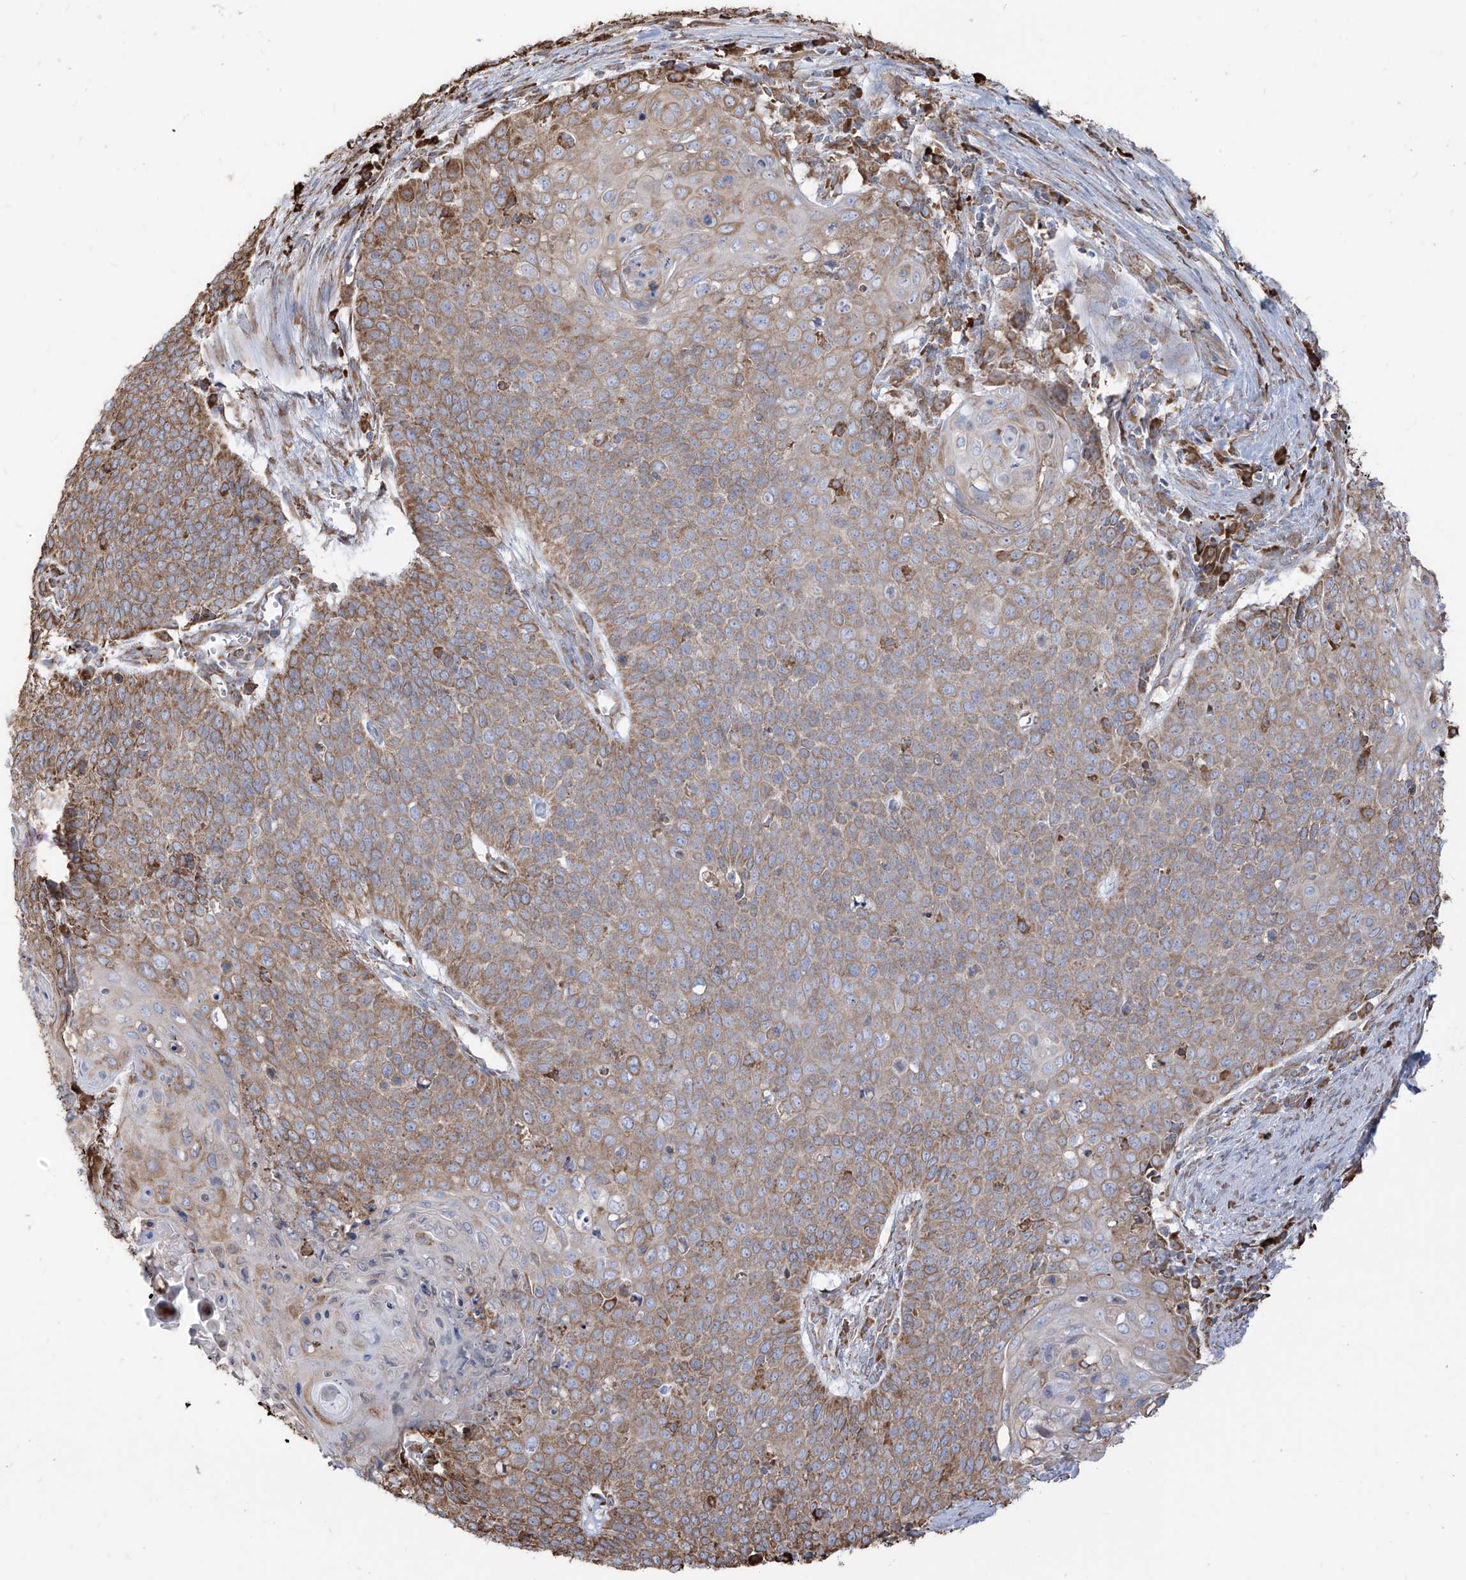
{"staining": {"intensity": "moderate", "quantity": "<25%", "location": "cytoplasmic/membranous"}, "tissue": "cervical cancer", "cell_type": "Tumor cells", "image_type": "cancer", "snomed": [{"axis": "morphology", "description": "Squamous cell carcinoma, NOS"}, {"axis": "topography", "description": "Cervix"}], "caption": "Cervical squamous cell carcinoma stained with a brown dye demonstrates moderate cytoplasmic/membranous positive positivity in about <25% of tumor cells.", "gene": "PDIA6", "patient": {"sex": "female", "age": 39}}